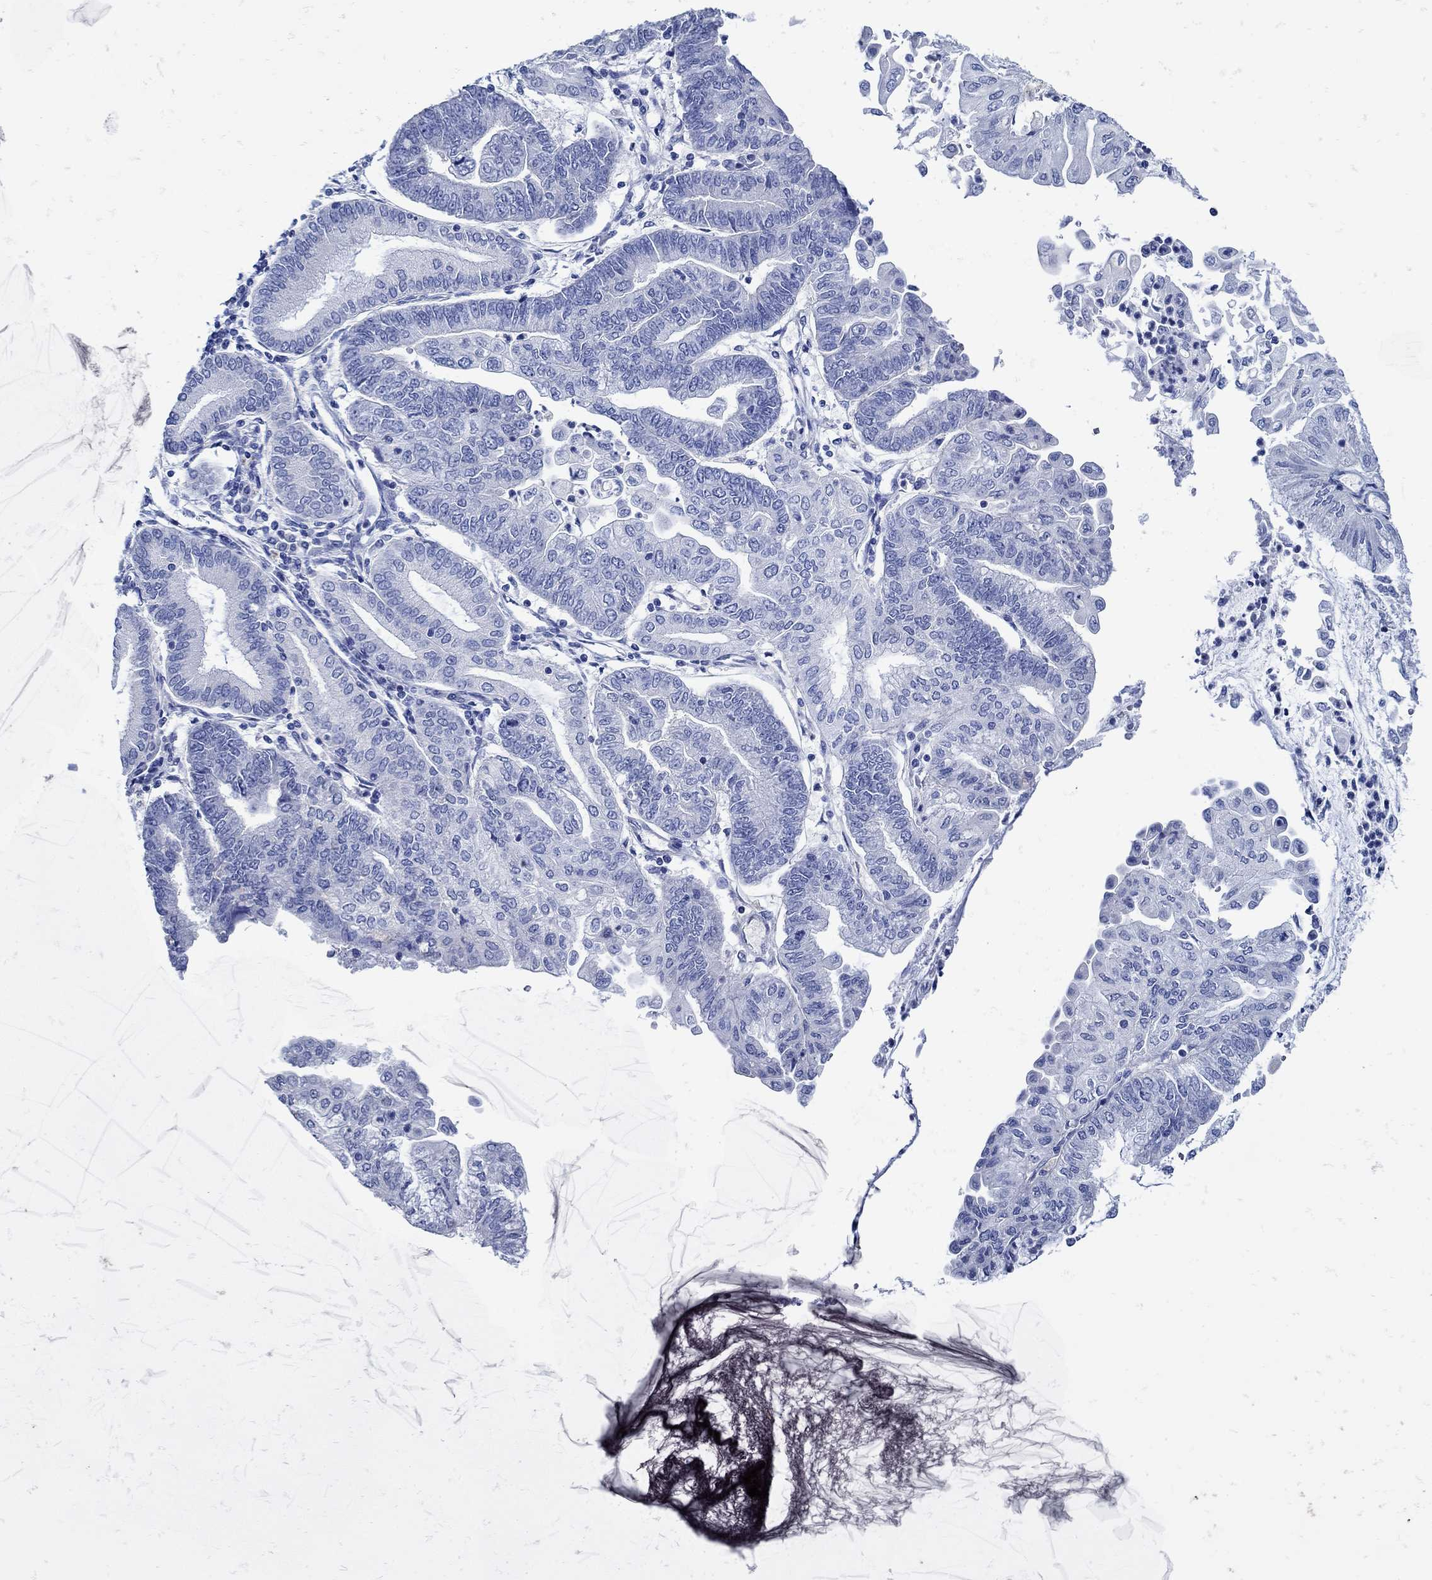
{"staining": {"intensity": "negative", "quantity": "none", "location": "none"}, "tissue": "endometrial cancer", "cell_type": "Tumor cells", "image_type": "cancer", "snomed": [{"axis": "morphology", "description": "Adenocarcinoma, NOS"}, {"axis": "topography", "description": "Endometrium"}], "caption": "DAB (3,3'-diaminobenzidine) immunohistochemical staining of human endometrial cancer reveals no significant positivity in tumor cells.", "gene": "NOS1", "patient": {"sex": "female", "age": 55}}